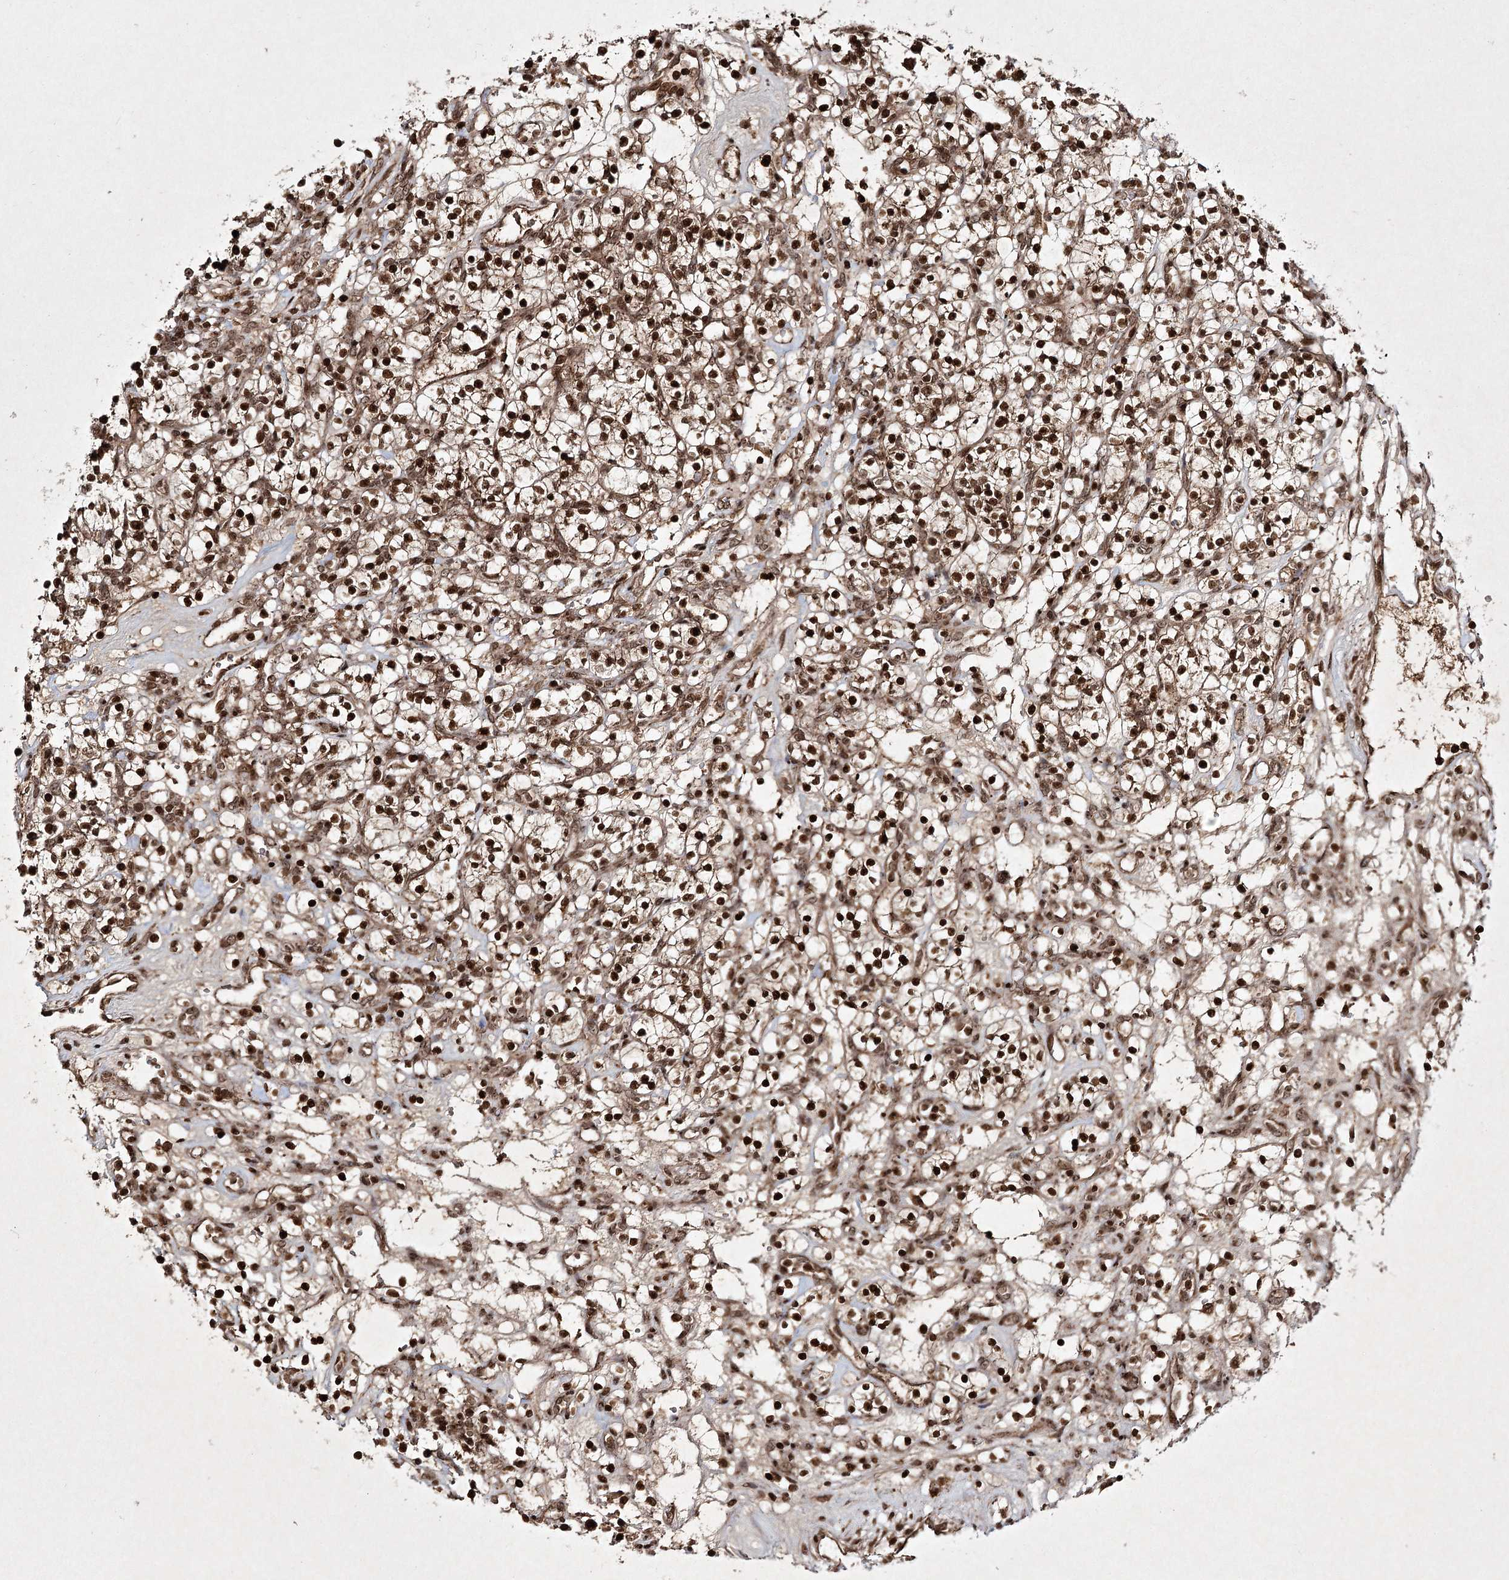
{"staining": {"intensity": "strong", "quantity": ">75%", "location": "cytoplasmic/membranous,nuclear"}, "tissue": "renal cancer", "cell_type": "Tumor cells", "image_type": "cancer", "snomed": [{"axis": "morphology", "description": "Adenocarcinoma, NOS"}, {"axis": "topography", "description": "Kidney"}], "caption": "Strong cytoplasmic/membranous and nuclear positivity is seen in approximately >75% of tumor cells in adenocarcinoma (renal).", "gene": "CARM1", "patient": {"sex": "female", "age": 57}}